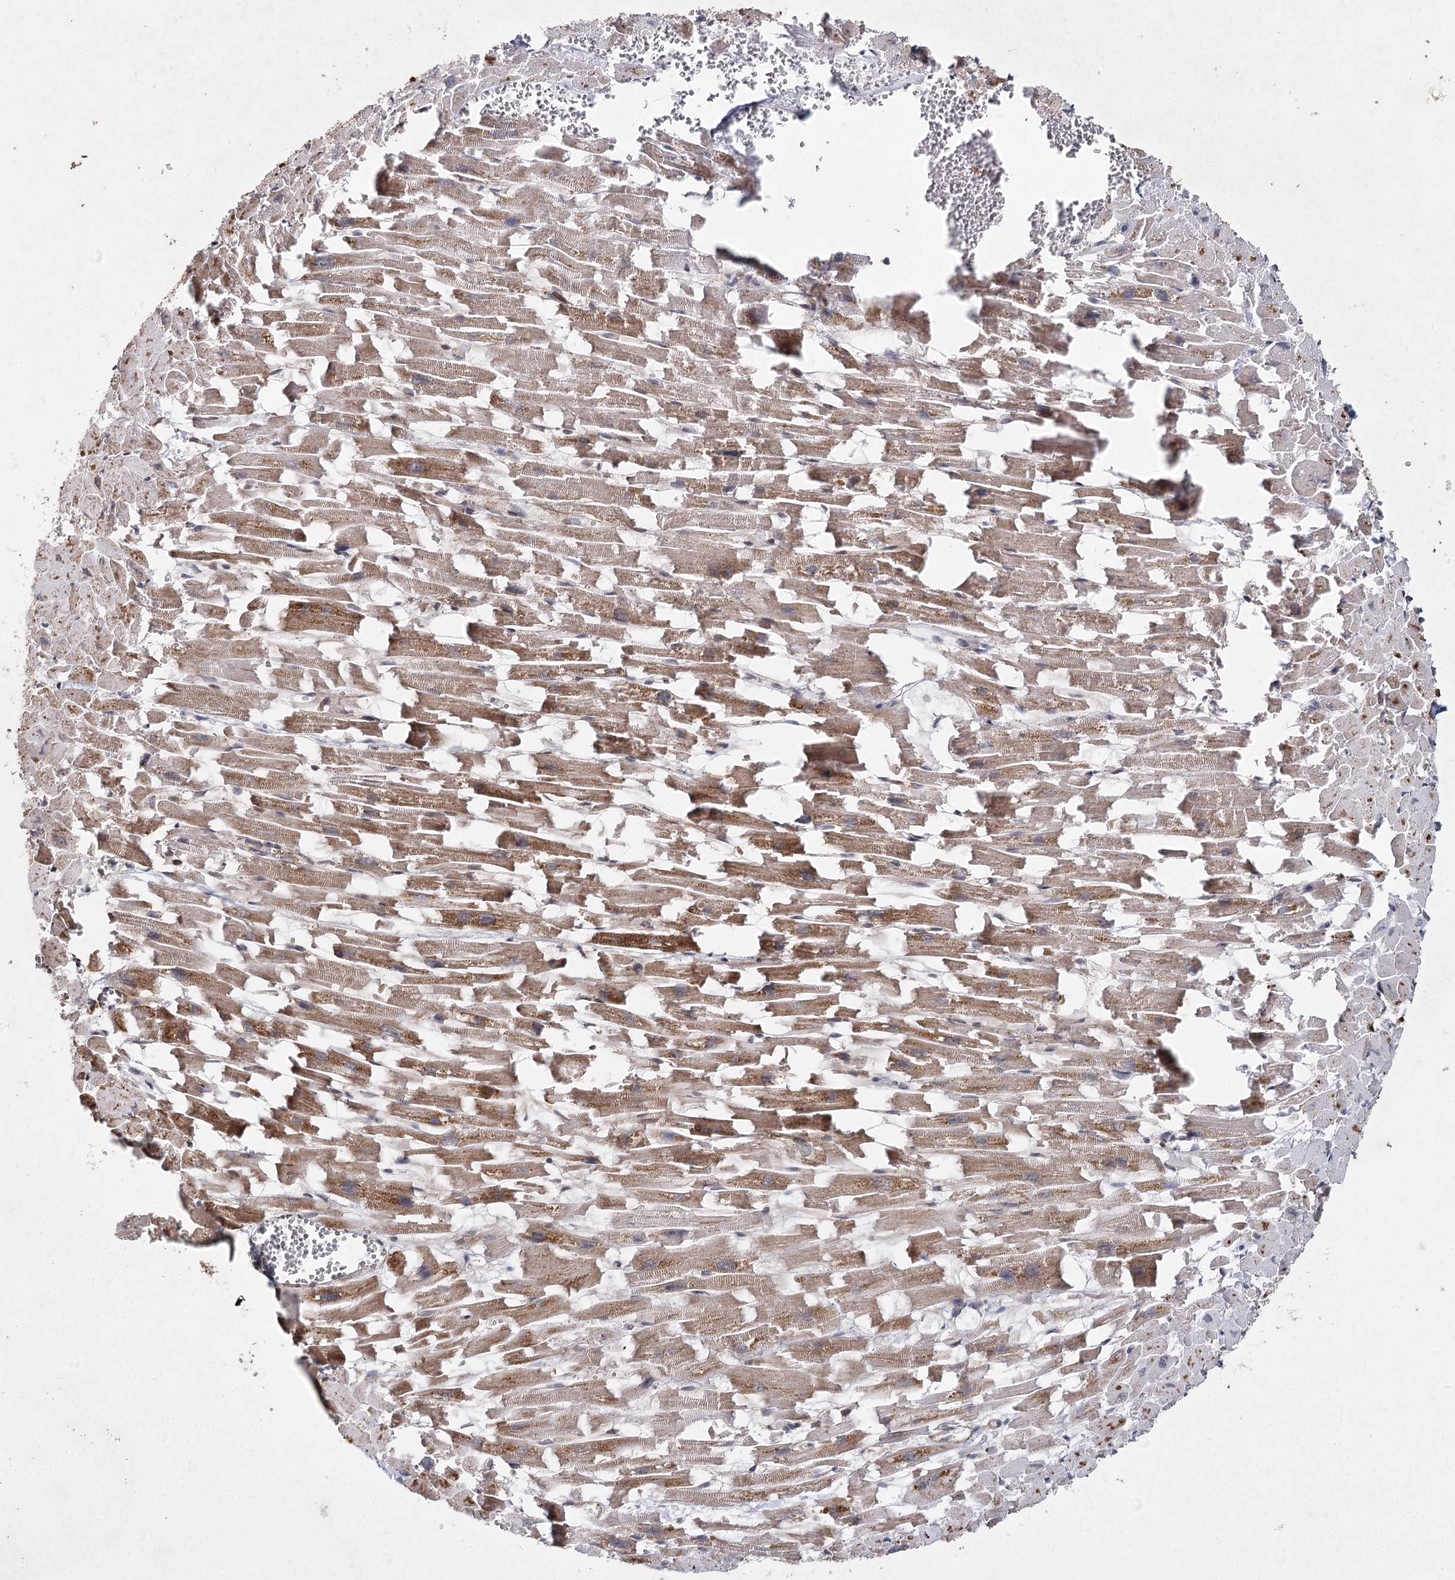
{"staining": {"intensity": "moderate", "quantity": ">75%", "location": "cytoplasmic/membranous"}, "tissue": "heart muscle", "cell_type": "Cardiomyocytes", "image_type": "normal", "snomed": [{"axis": "morphology", "description": "Normal tissue, NOS"}, {"axis": "topography", "description": "Heart"}], "caption": "Moderate cytoplasmic/membranous expression for a protein is seen in approximately >75% of cardiomyocytes of normal heart muscle using immunohistochemistry (IHC).", "gene": "ZCCHC24", "patient": {"sex": "female", "age": 64}}